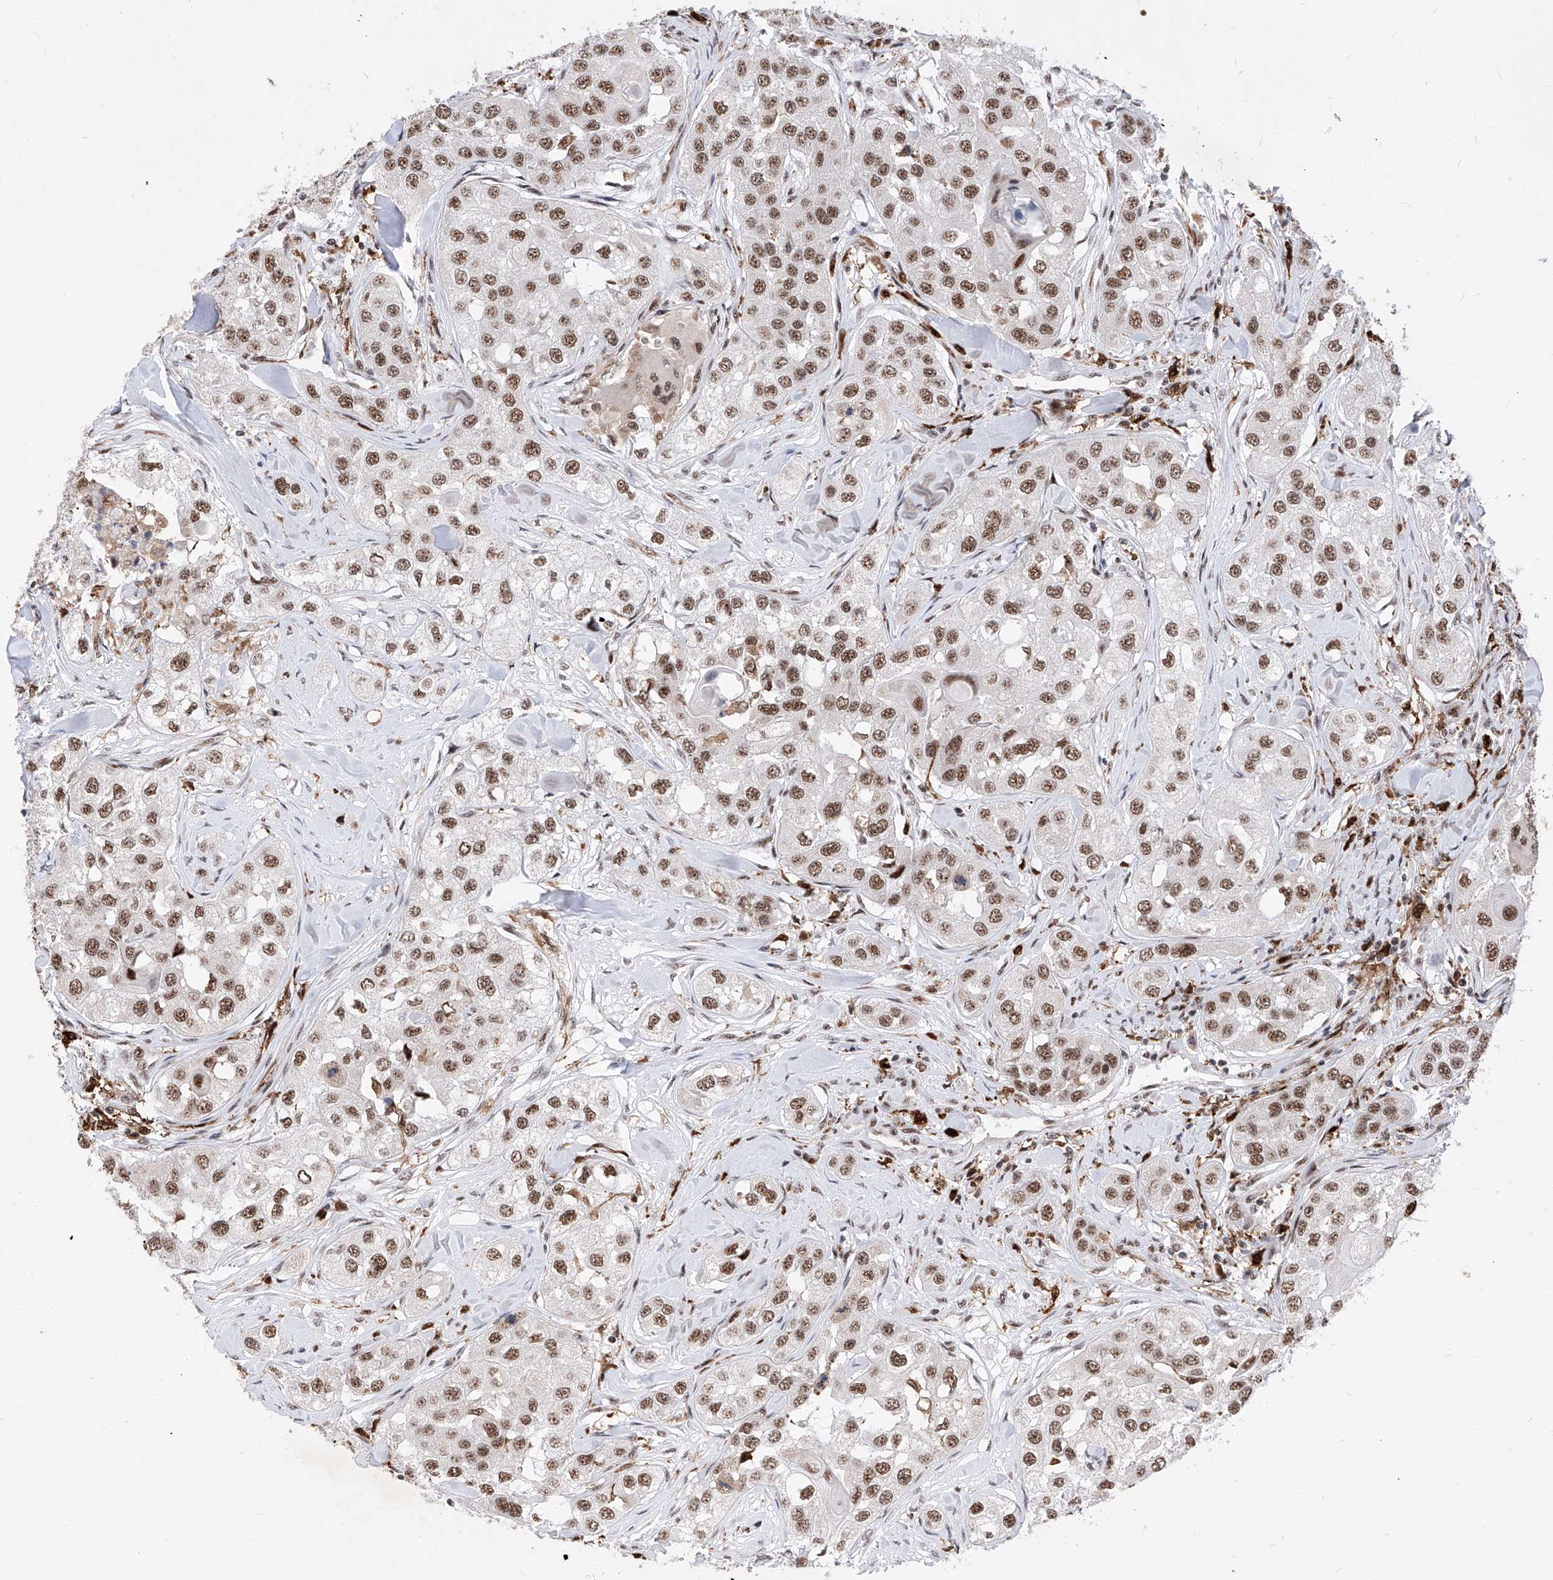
{"staining": {"intensity": "moderate", "quantity": ">75%", "location": "nuclear"}, "tissue": "head and neck cancer", "cell_type": "Tumor cells", "image_type": "cancer", "snomed": [{"axis": "morphology", "description": "Normal tissue, NOS"}, {"axis": "morphology", "description": "Squamous cell carcinoma, NOS"}, {"axis": "topography", "description": "Skeletal muscle"}, {"axis": "topography", "description": "Head-Neck"}], "caption": "Squamous cell carcinoma (head and neck) stained for a protein reveals moderate nuclear positivity in tumor cells. The staining is performed using DAB brown chromogen to label protein expression. The nuclei are counter-stained blue using hematoxylin.", "gene": "PHF5A", "patient": {"sex": "male", "age": 51}}